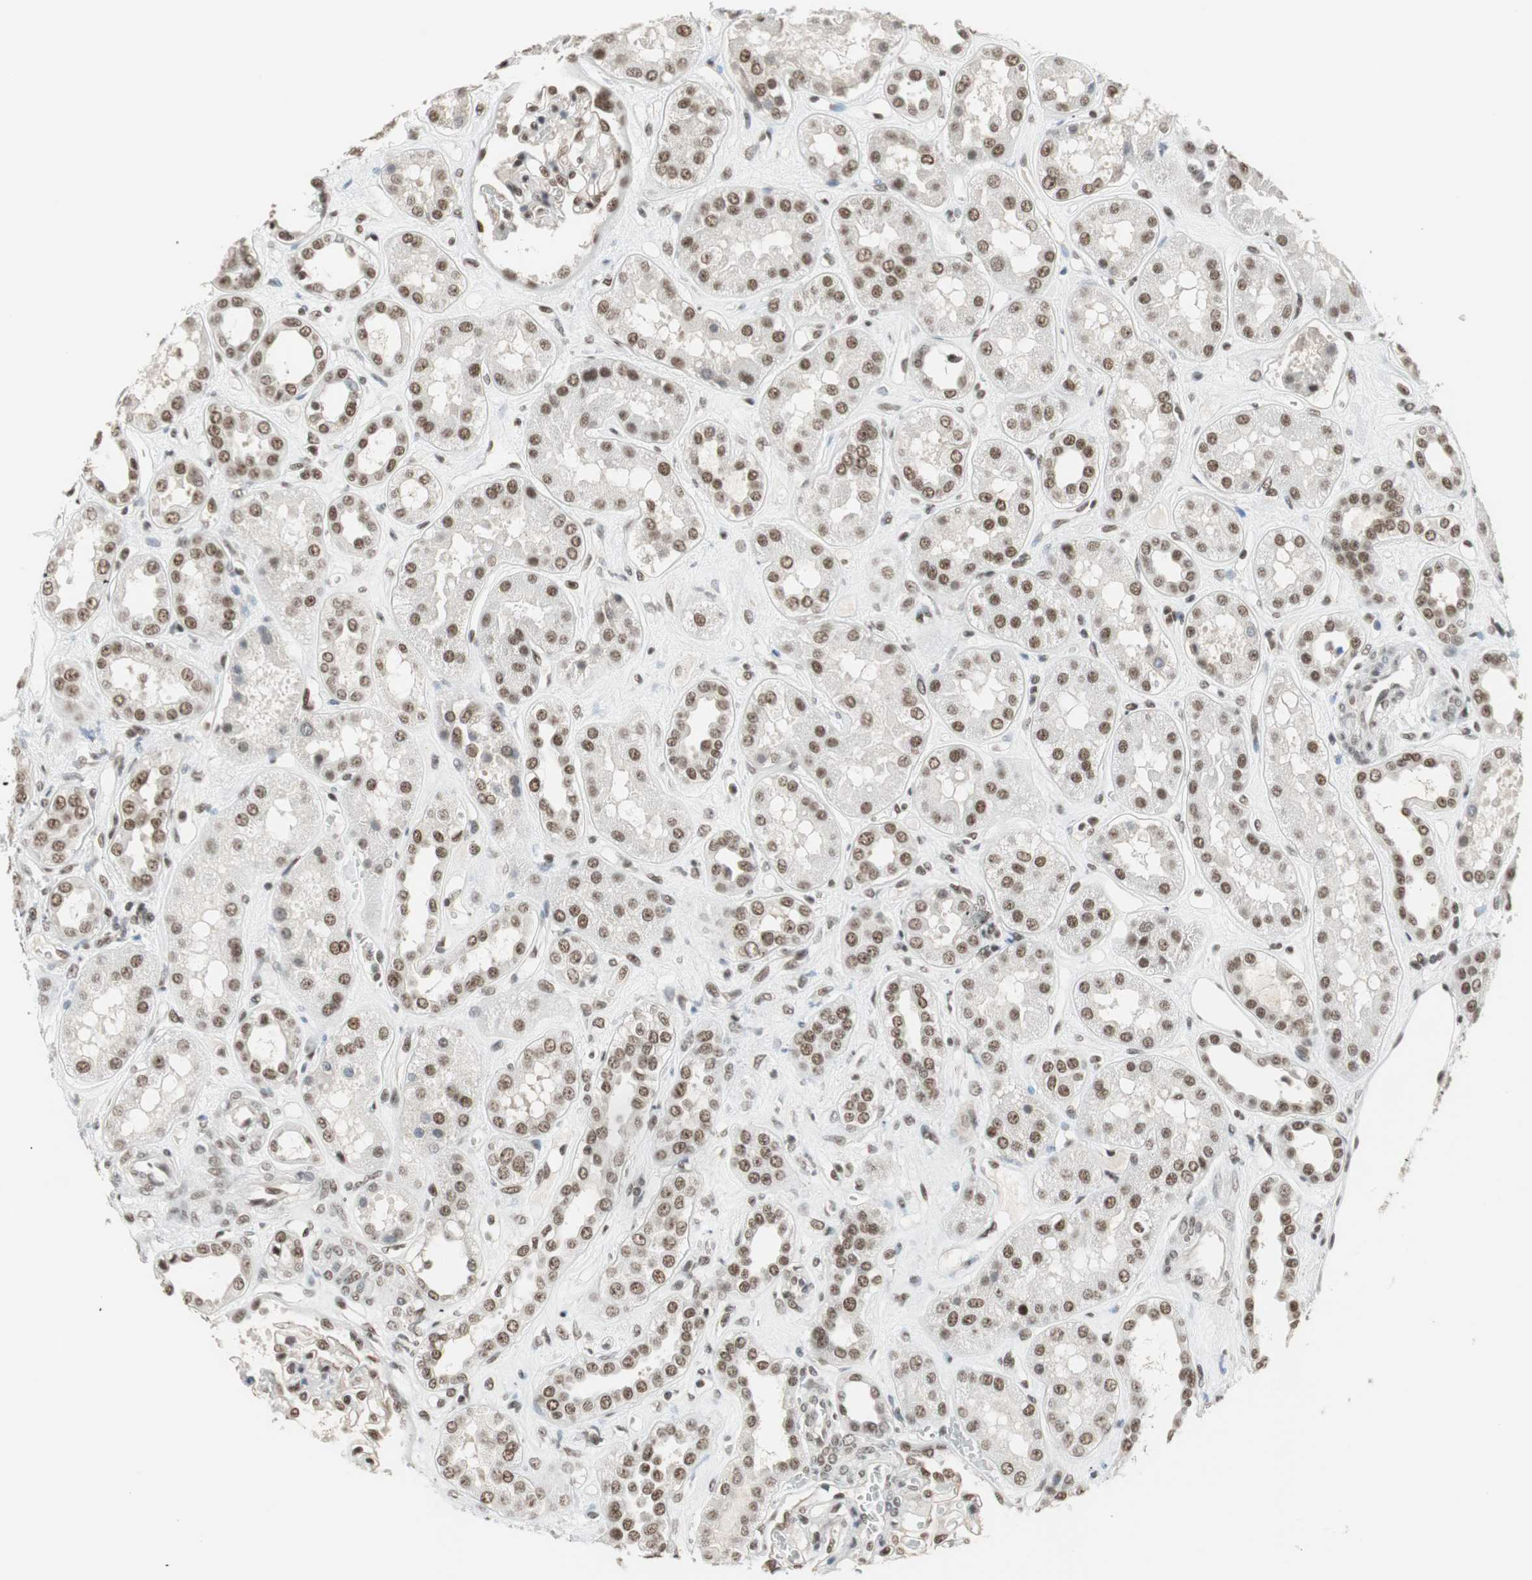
{"staining": {"intensity": "moderate", "quantity": ">75%", "location": "nuclear"}, "tissue": "kidney", "cell_type": "Cells in glomeruli", "image_type": "normal", "snomed": [{"axis": "morphology", "description": "Normal tissue, NOS"}, {"axis": "topography", "description": "Kidney"}], "caption": "An immunohistochemistry (IHC) micrograph of benign tissue is shown. Protein staining in brown highlights moderate nuclear positivity in kidney within cells in glomeruli. (brown staining indicates protein expression, while blue staining denotes nuclei).", "gene": "RTF1", "patient": {"sex": "male", "age": 59}}